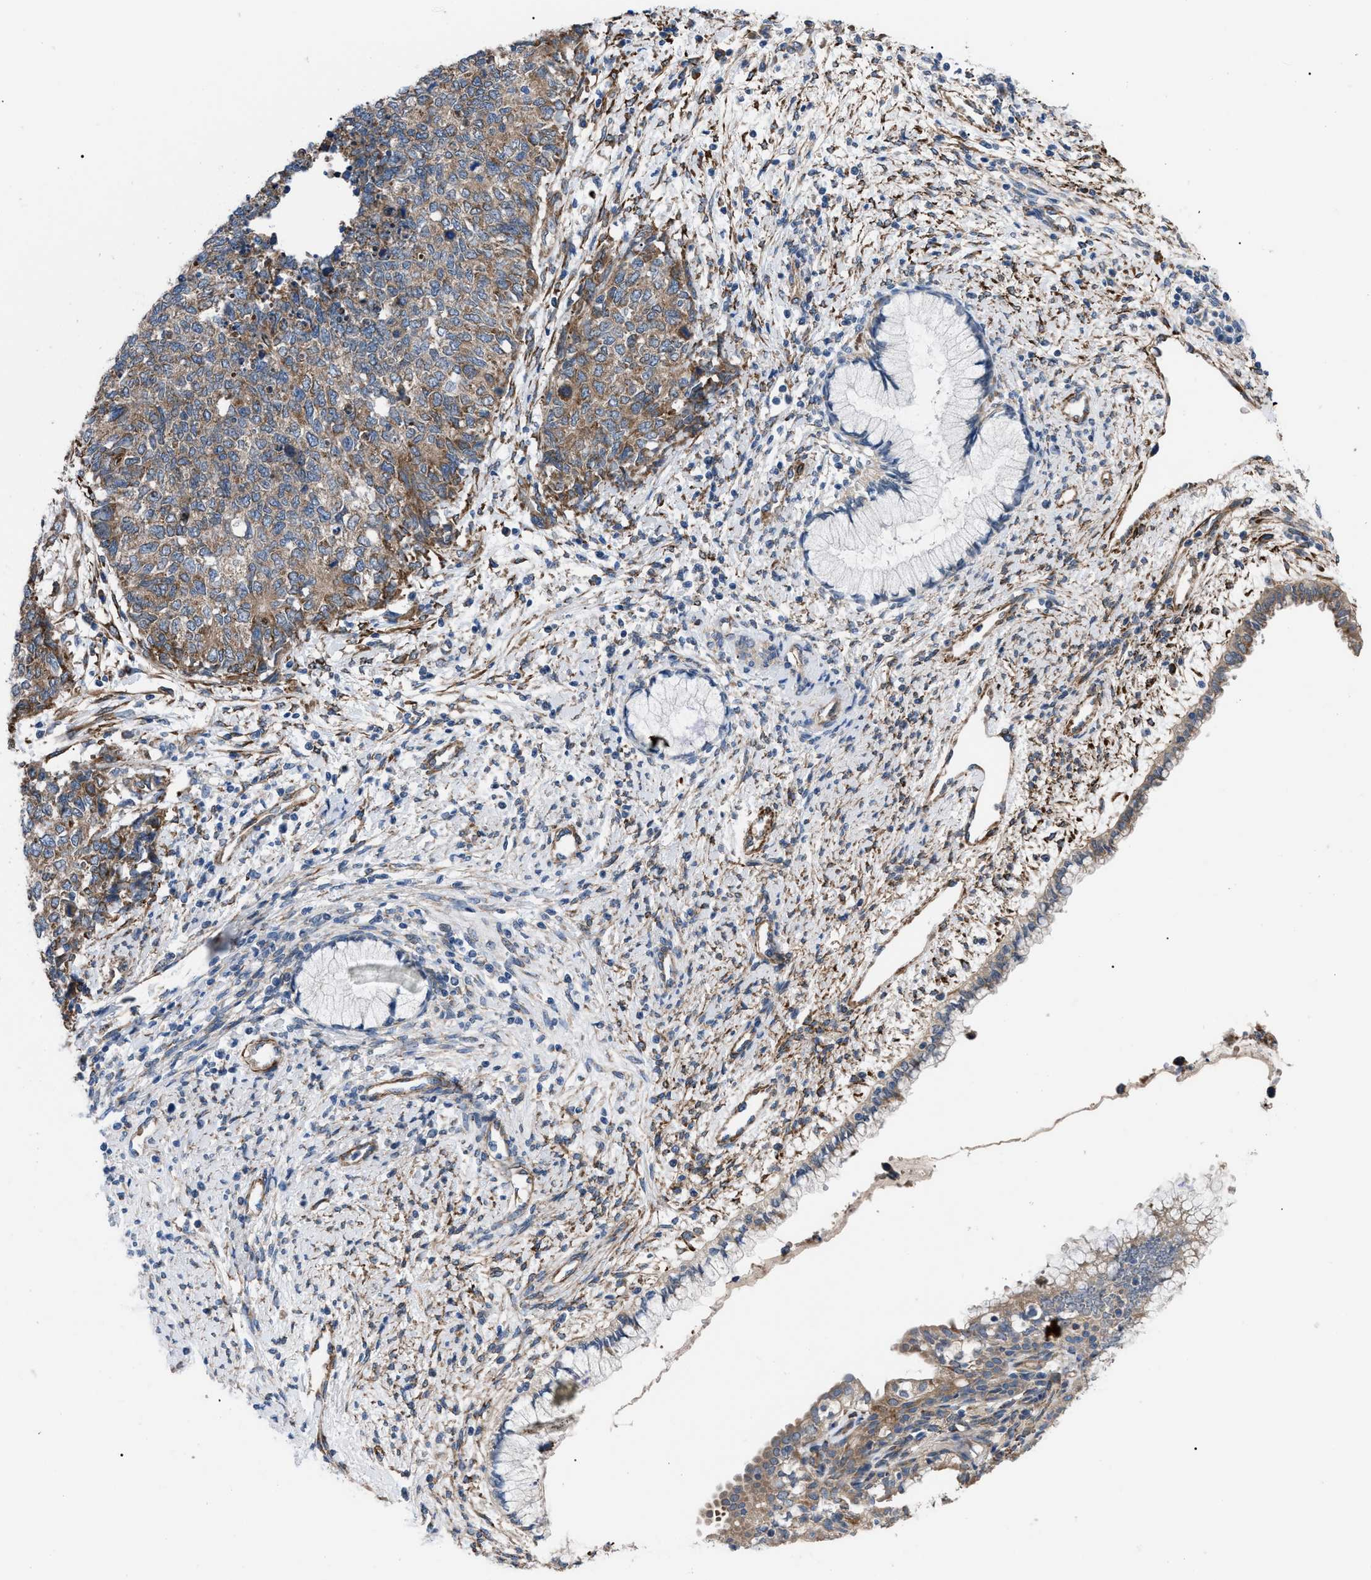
{"staining": {"intensity": "moderate", "quantity": ">75%", "location": "cytoplasmic/membranous"}, "tissue": "cervical cancer", "cell_type": "Tumor cells", "image_type": "cancer", "snomed": [{"axis": "morphology", "description": "Squamous cell carcinoma, NOS"}, {"axis": "topography", "description": "Cervix"}], "caption": "A photomicrograph showing moderate cytoplasmic/membranous positivity in approximately >75% of tumor cells in cervical cancer (squamous cell carcinoma), as visualized by brown immunohistochemical staining.", "gene": "MYO10", "patient": {"sex": "female", "age": 63}}